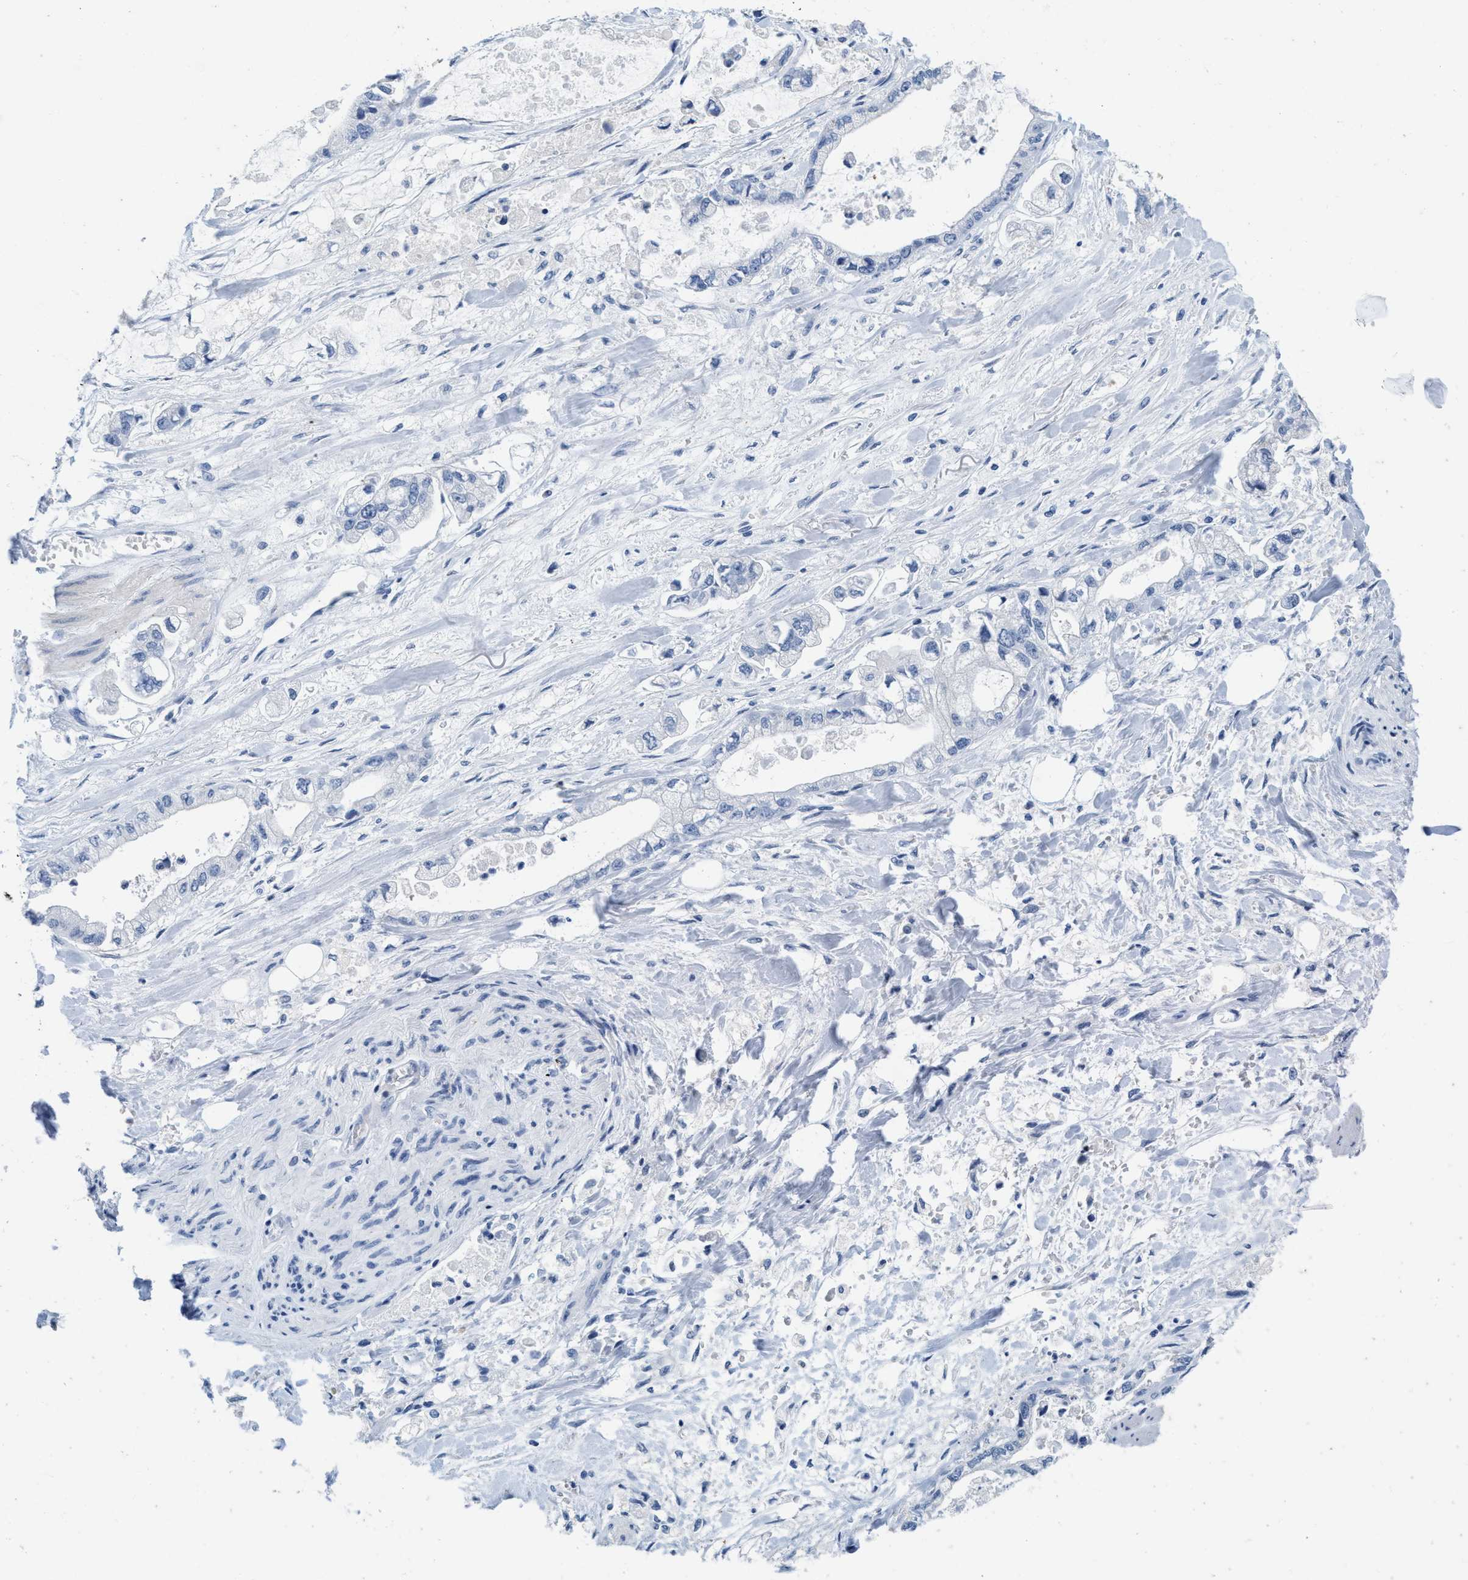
{"staining": {"intensity": "negative", "quantity": "none", "location": "none"}, "tissue": "stomach cancer", "cell_type": "Tumor cells", "image_type": "cancer", "snomed": [{"axis": "morphology", "description": "Normal tissue, NOS"}, {"axis": "morphology", "description": "Adenocarcinoma, NOS"}, {"axis": "topography", "description": "Stomach"}], "caption": "Immunohistochemistry image of stomach cancer stained for a protein (brown), which reveals no positivity in tumor cells.", "gene": "ABCB11", "patient": {"sex": "male", "age": 62}}